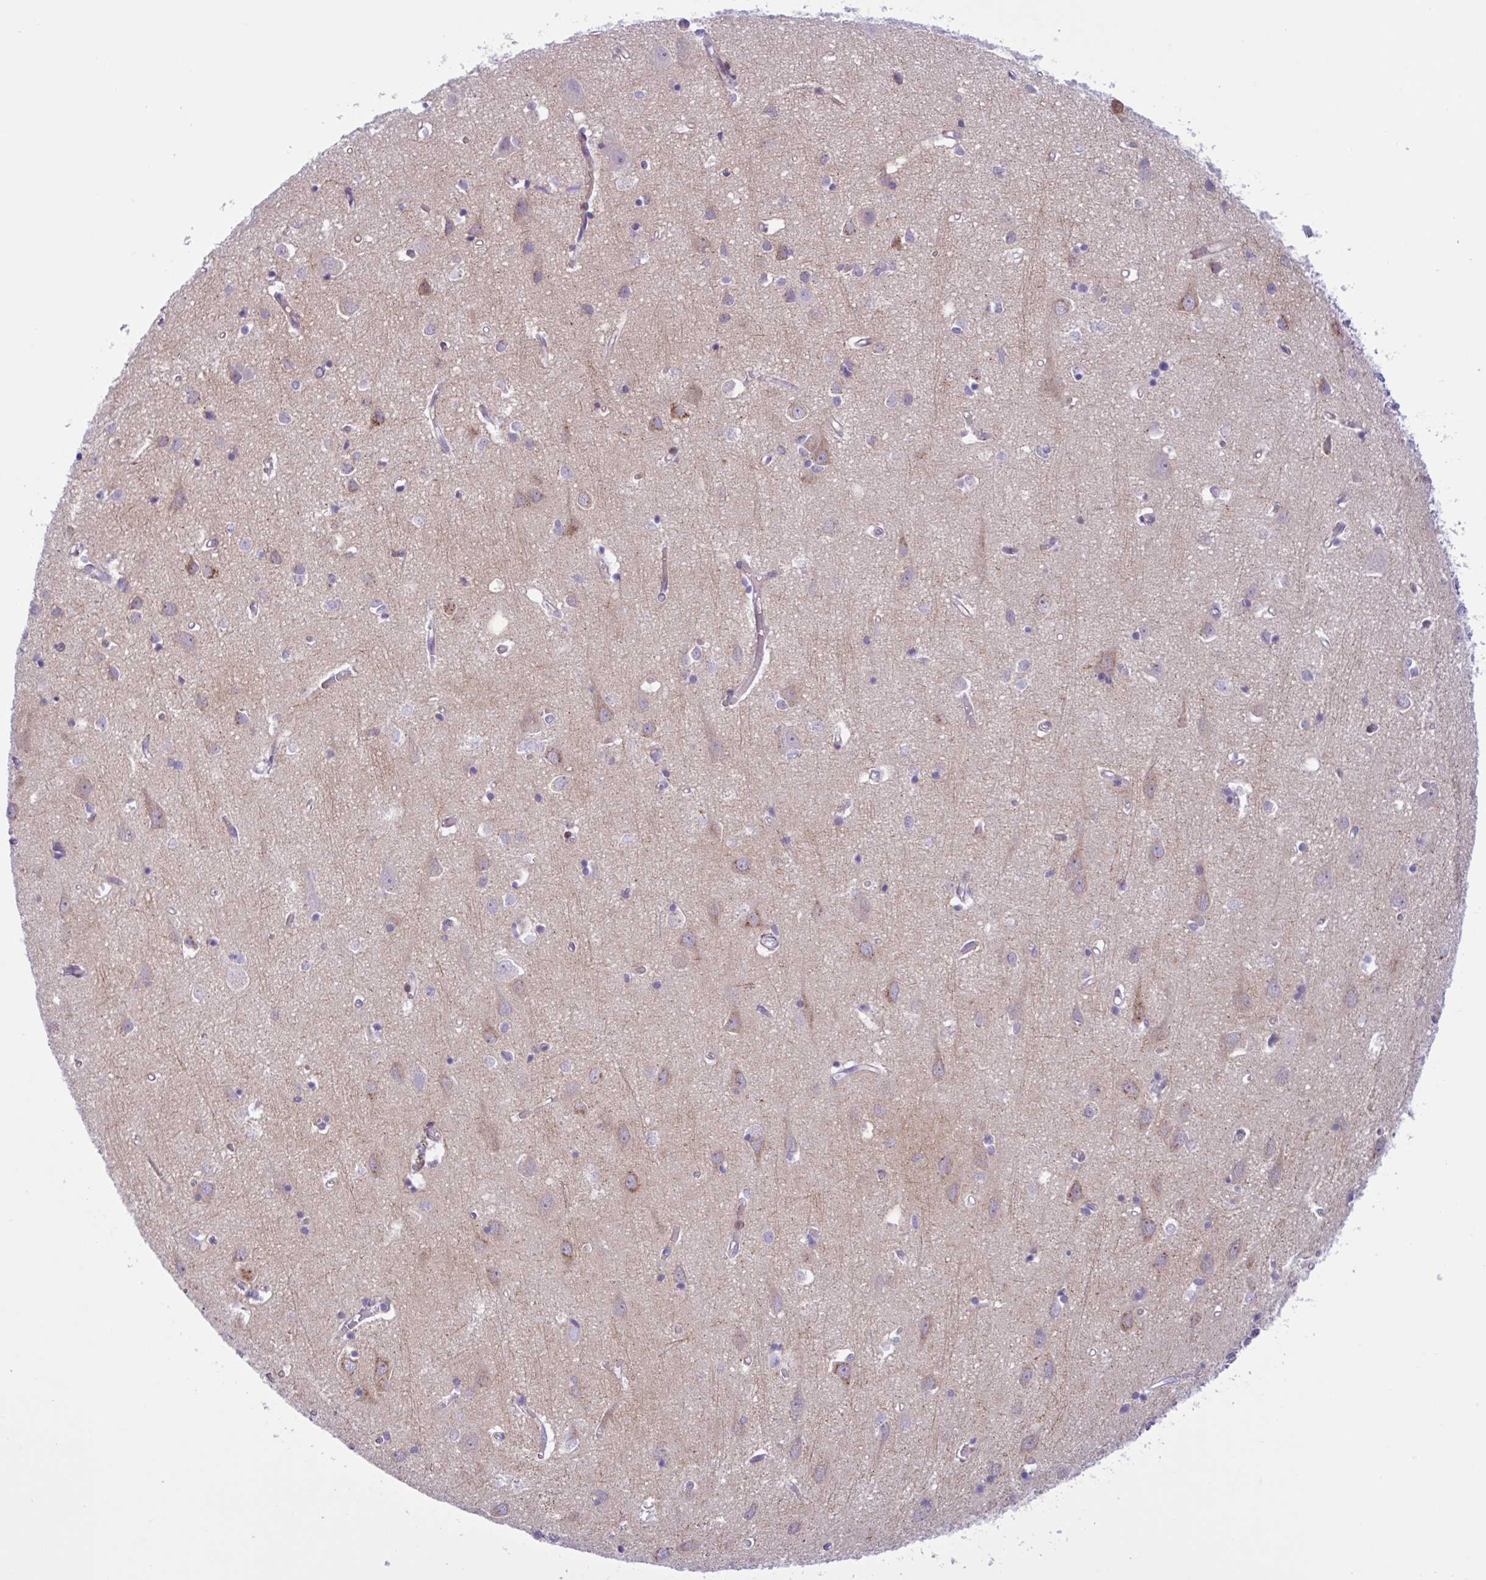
{"staining": {"intensity": "weak", "quantity": "<25%", "location": "cytoplasmic/membranous,nuclear"}, "tissue": "cerebral cortex", "cell_type": "Endothelial cells", "image_type": "normal", "snomed": [{"axis": "morphology", "description": "Normal tissue, NOS"}, {"axis": "topography", "description": "Cerebral cortex"}], "caption": "Endothelial cells show no significant protein staining in benign cerebral cortex. Nuclei are stained in blue.", "gene": "AHCYL2", "patient": {"sex": "male", "age": 70}}